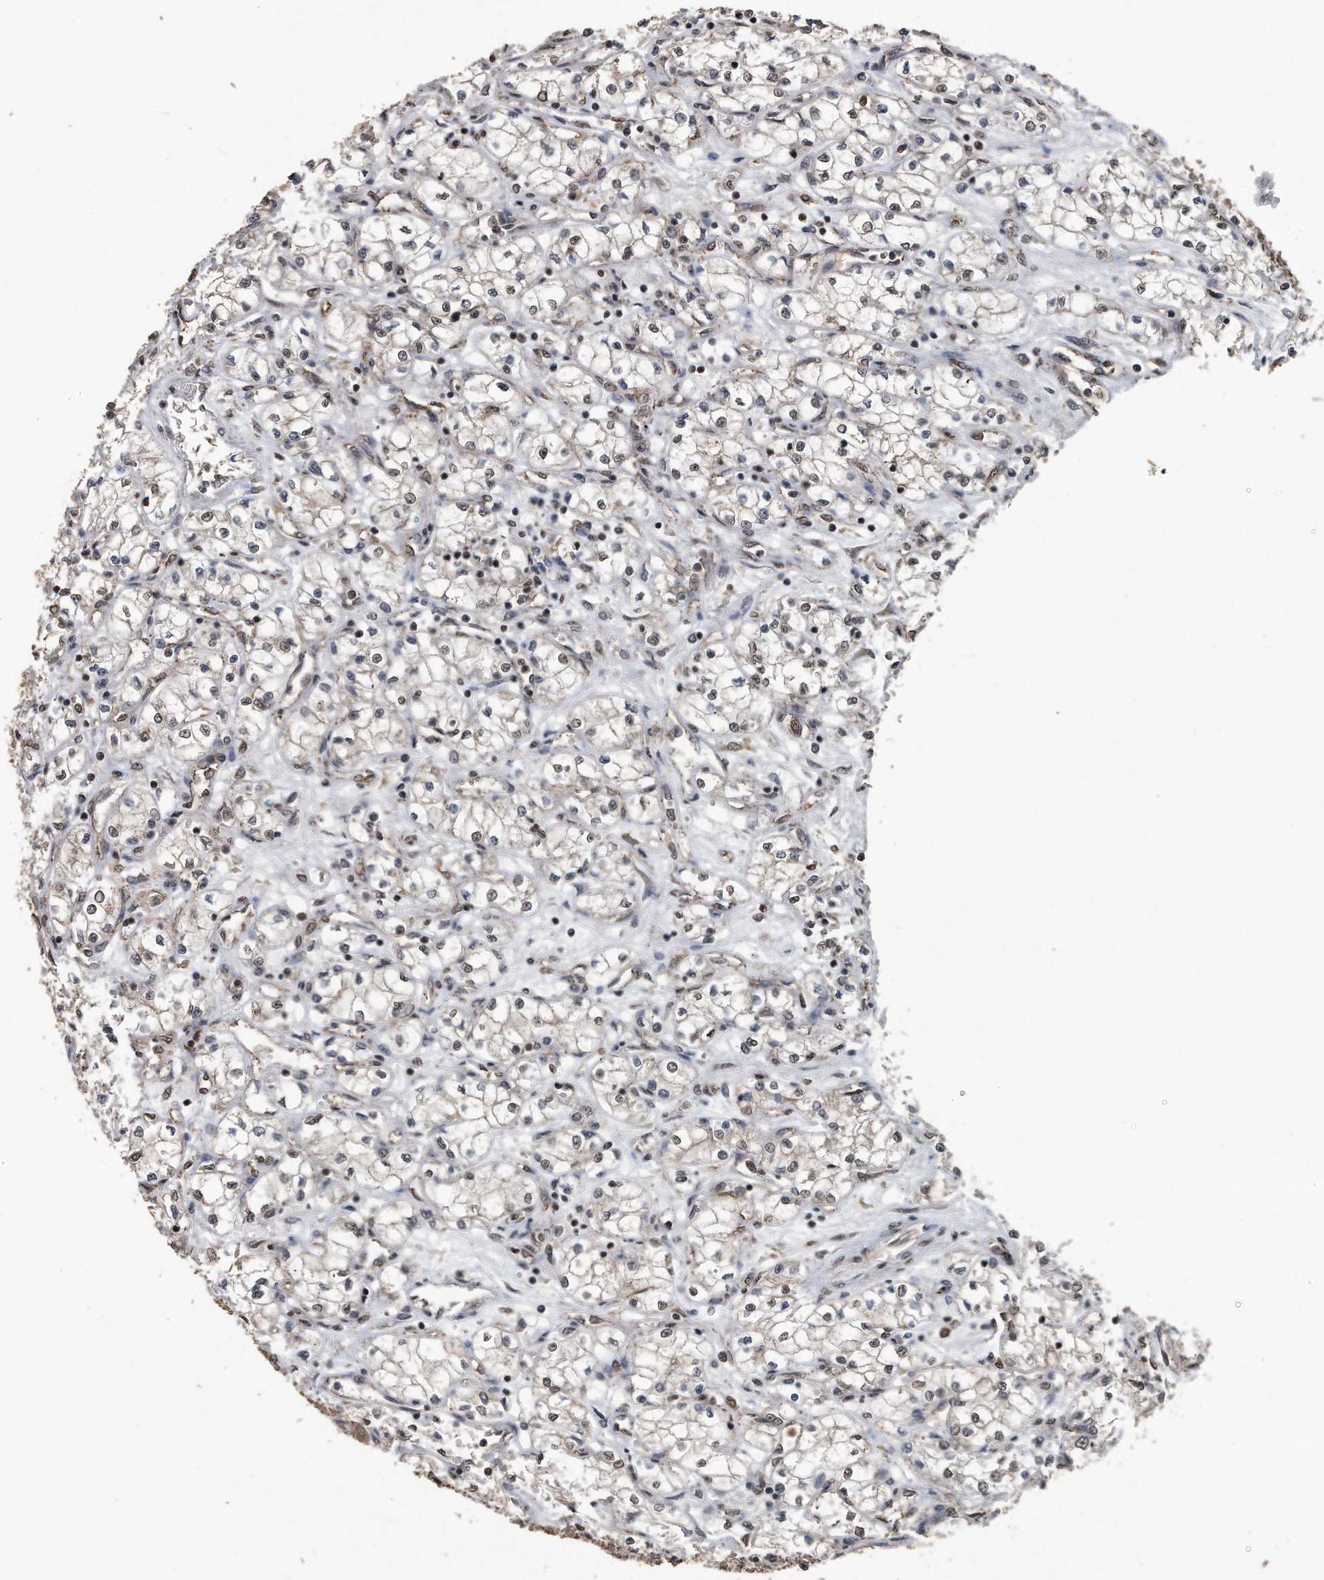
{"staining": {"intensity": "weak", "quantity": ">75%", "location": "nuclear"}, "tissue": "renal cancer", "cell_type": "Tumor cells", "image_type": "cancer", "snomed": [{"axis": "morphology", "description": "Normal tissue, NOS"}, {"axis": "morphology", "description": "Adenocarcinoma, NOS"}, {"axis": "topography", "description": "Kidney"}], "caption": "Immunohistochemical staining of human renal cancer displays low levels of weak nuclear protein positivity in about >75% of tumor cells.", "gene": "CRYZL1", "patient": {"sex": "male", "age": 59}}